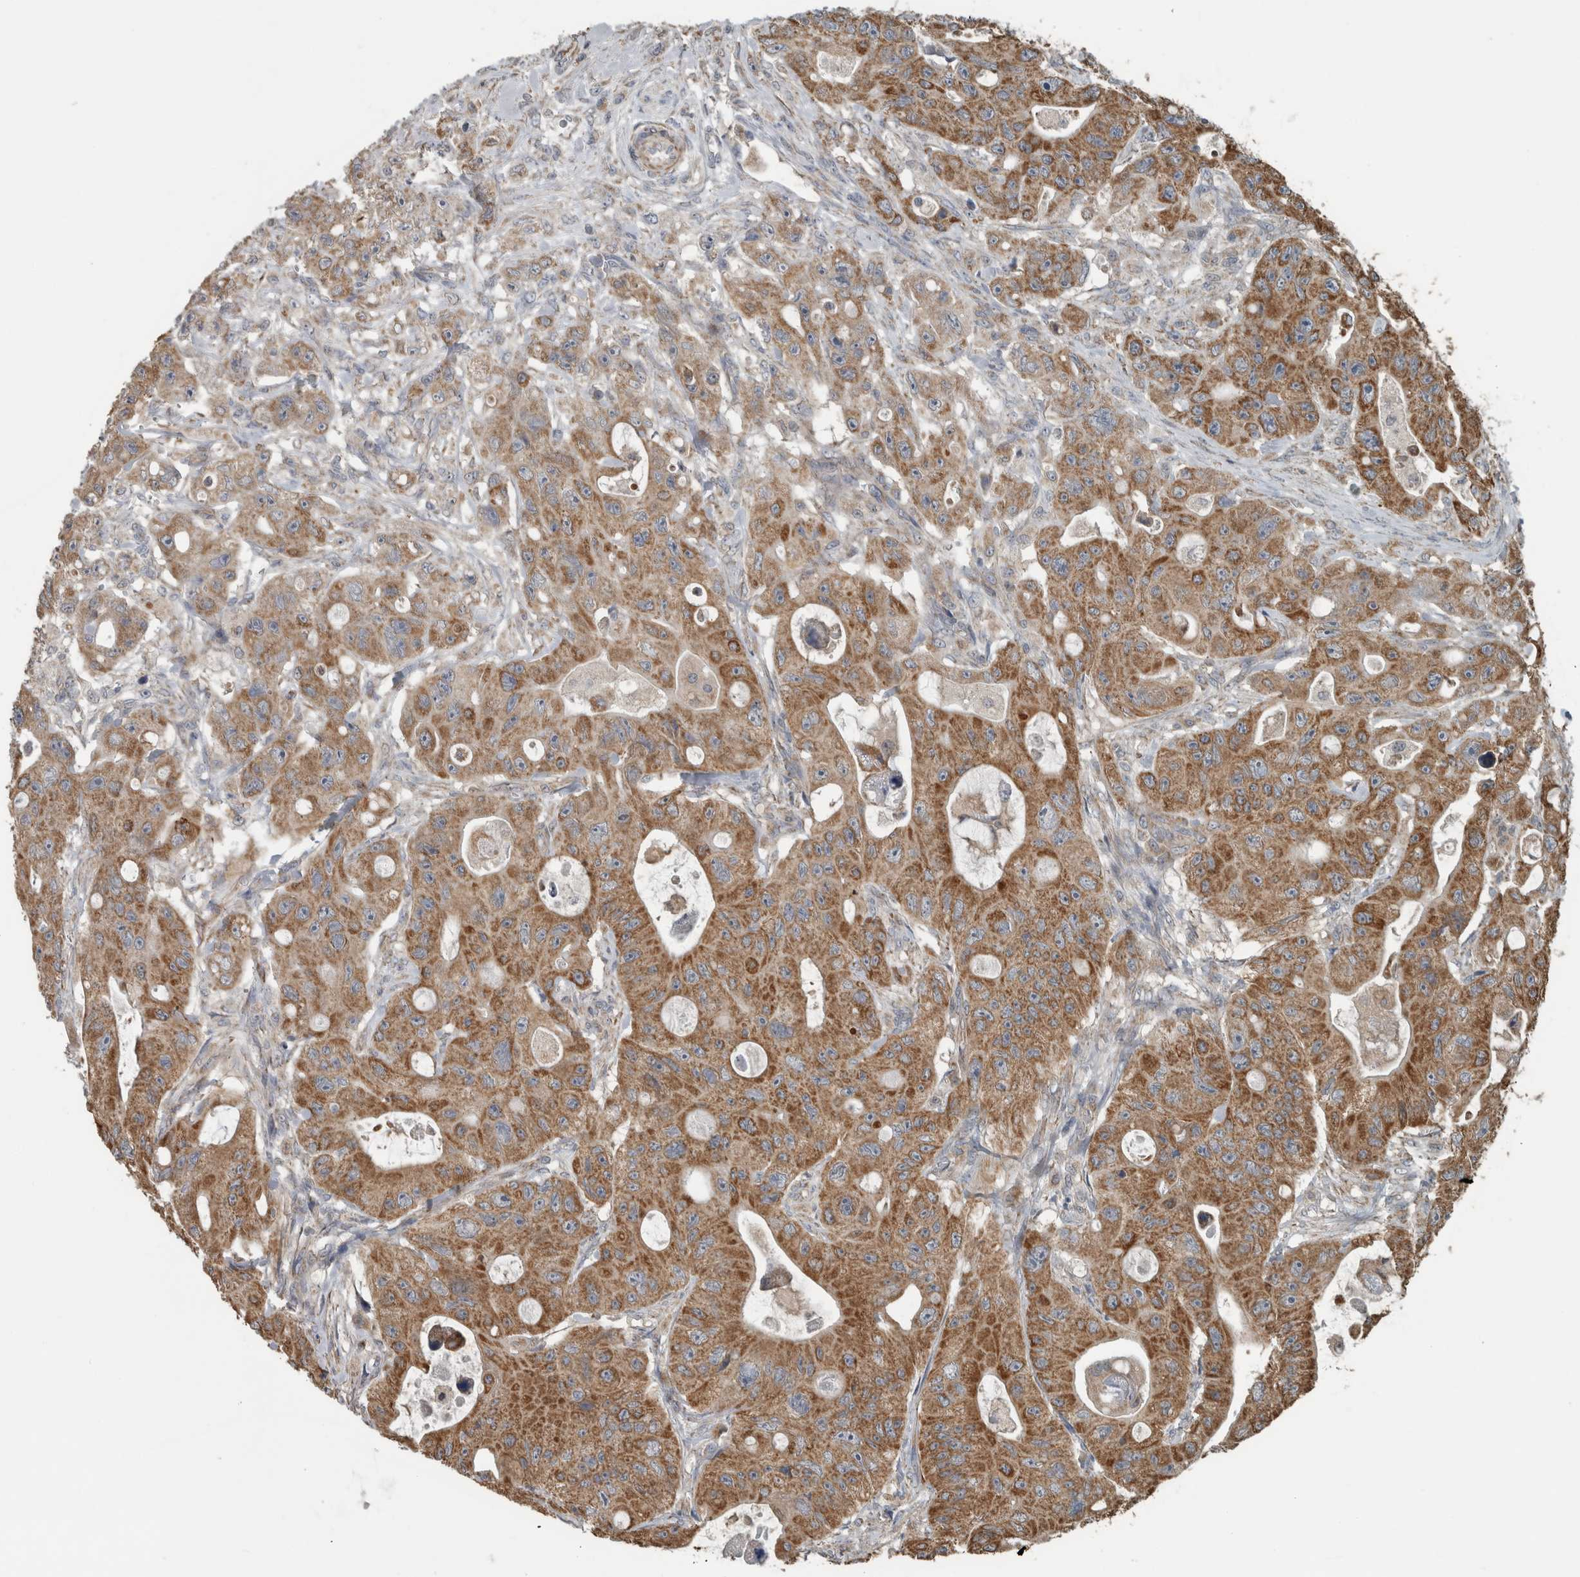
{"staining": {"intensity": "moderate", "quantity": ">75%", "location": "cytoplasmic/membranous"}, "tissue": "colorectal cancer", "cell_type": "Tumor cells", "image_type": "cancer", "snomed": [{"axis": "morphology", "description": "Adenocarcinoma, NOS"}, {"axis": "topography", "description": "Colon"}], "caption": "Immunohistochemical staining of human colorectal cancer (adenocarcinoma) demonstrates moderate cytoplasmic/membranous protein positivity in approximately >75% of tumor cells.", "gene": "ARMC1", "patient": {"sex": "female", "age": 46}}